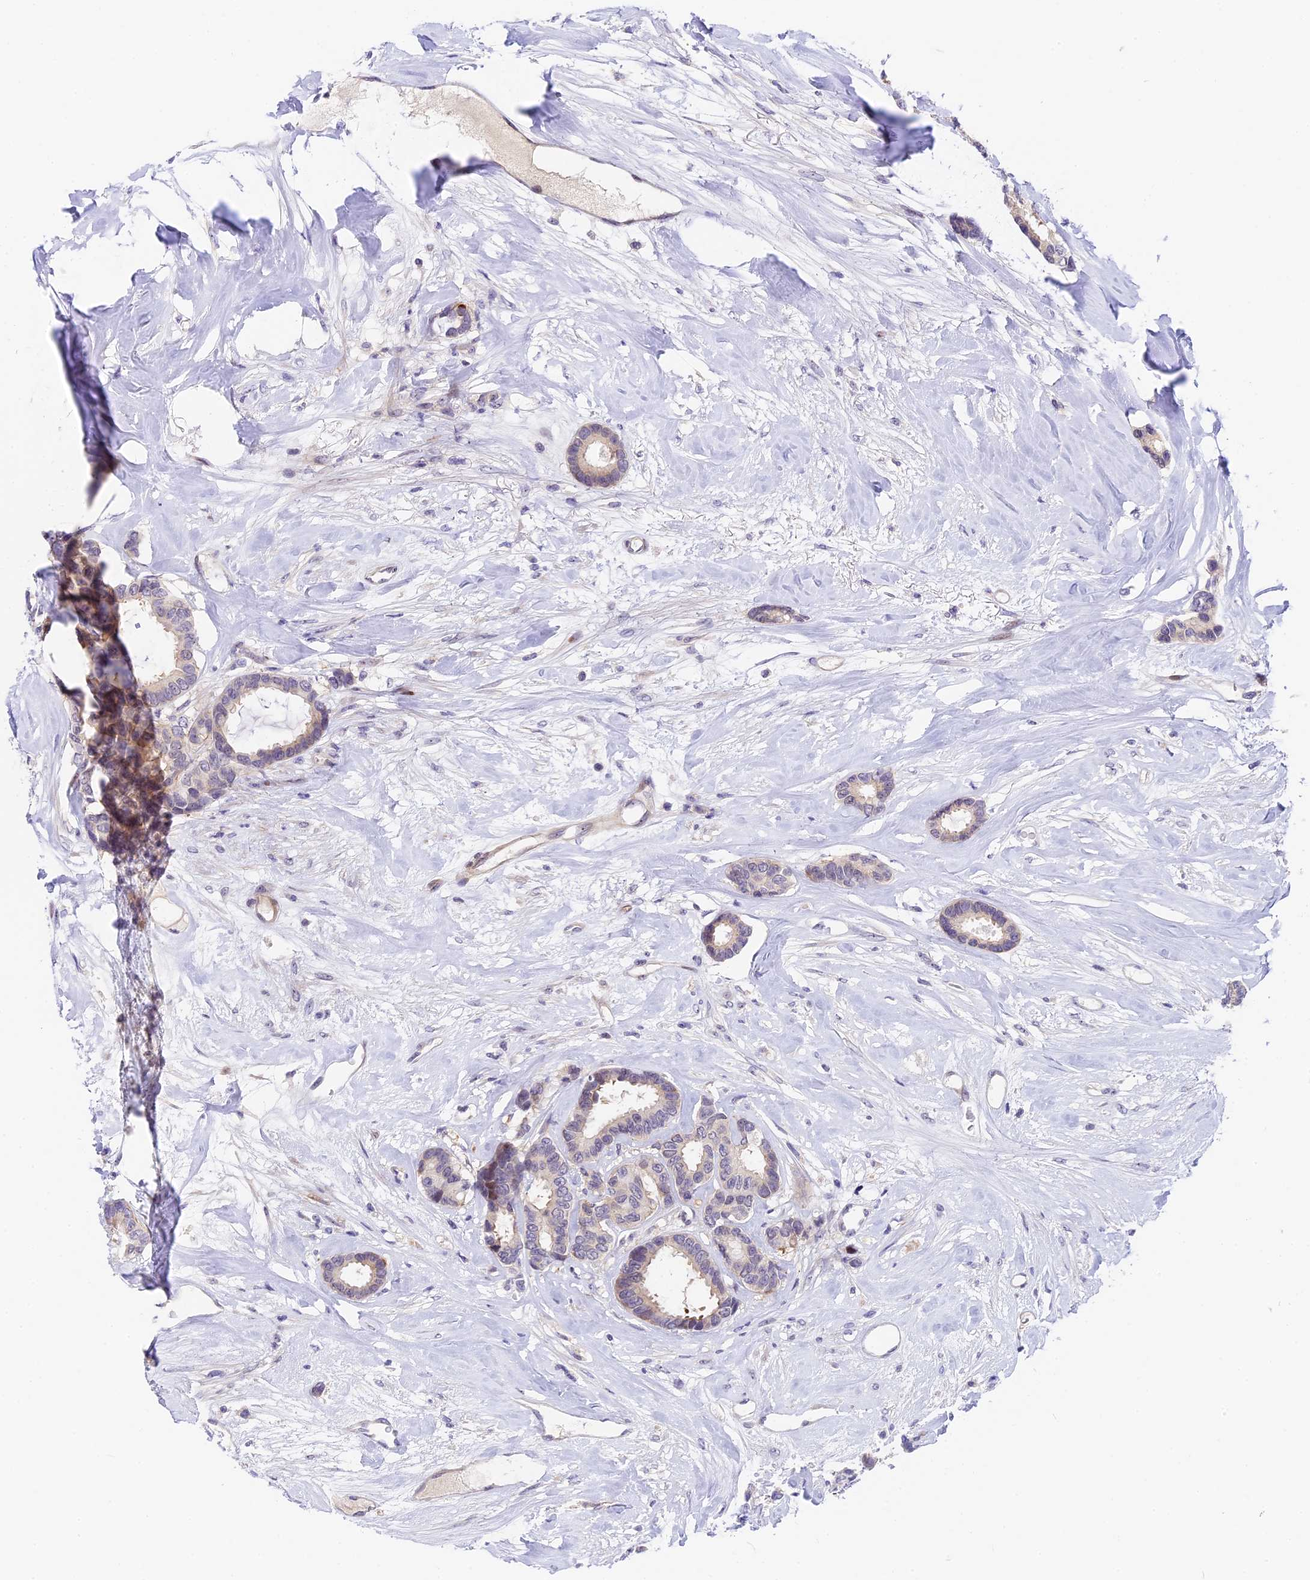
{"staining": {"intensity": "negative", "quantity": "none", "location": "none"}, "tissue": "breast cancer", "cell_type": "Tumor cells", "image_type": "cancer", "snomed": [{"axis": "morphology", "description": "Duct carcinoma"}, {"axis": "topography", "description": "Breast"}], "caption": "An image of breast infiltrating ductal carcinoma stained for a protein displays no brown staining in tumor cells.", "gene": "MIDN", "patient": {"sex": "female", "age": 87}}